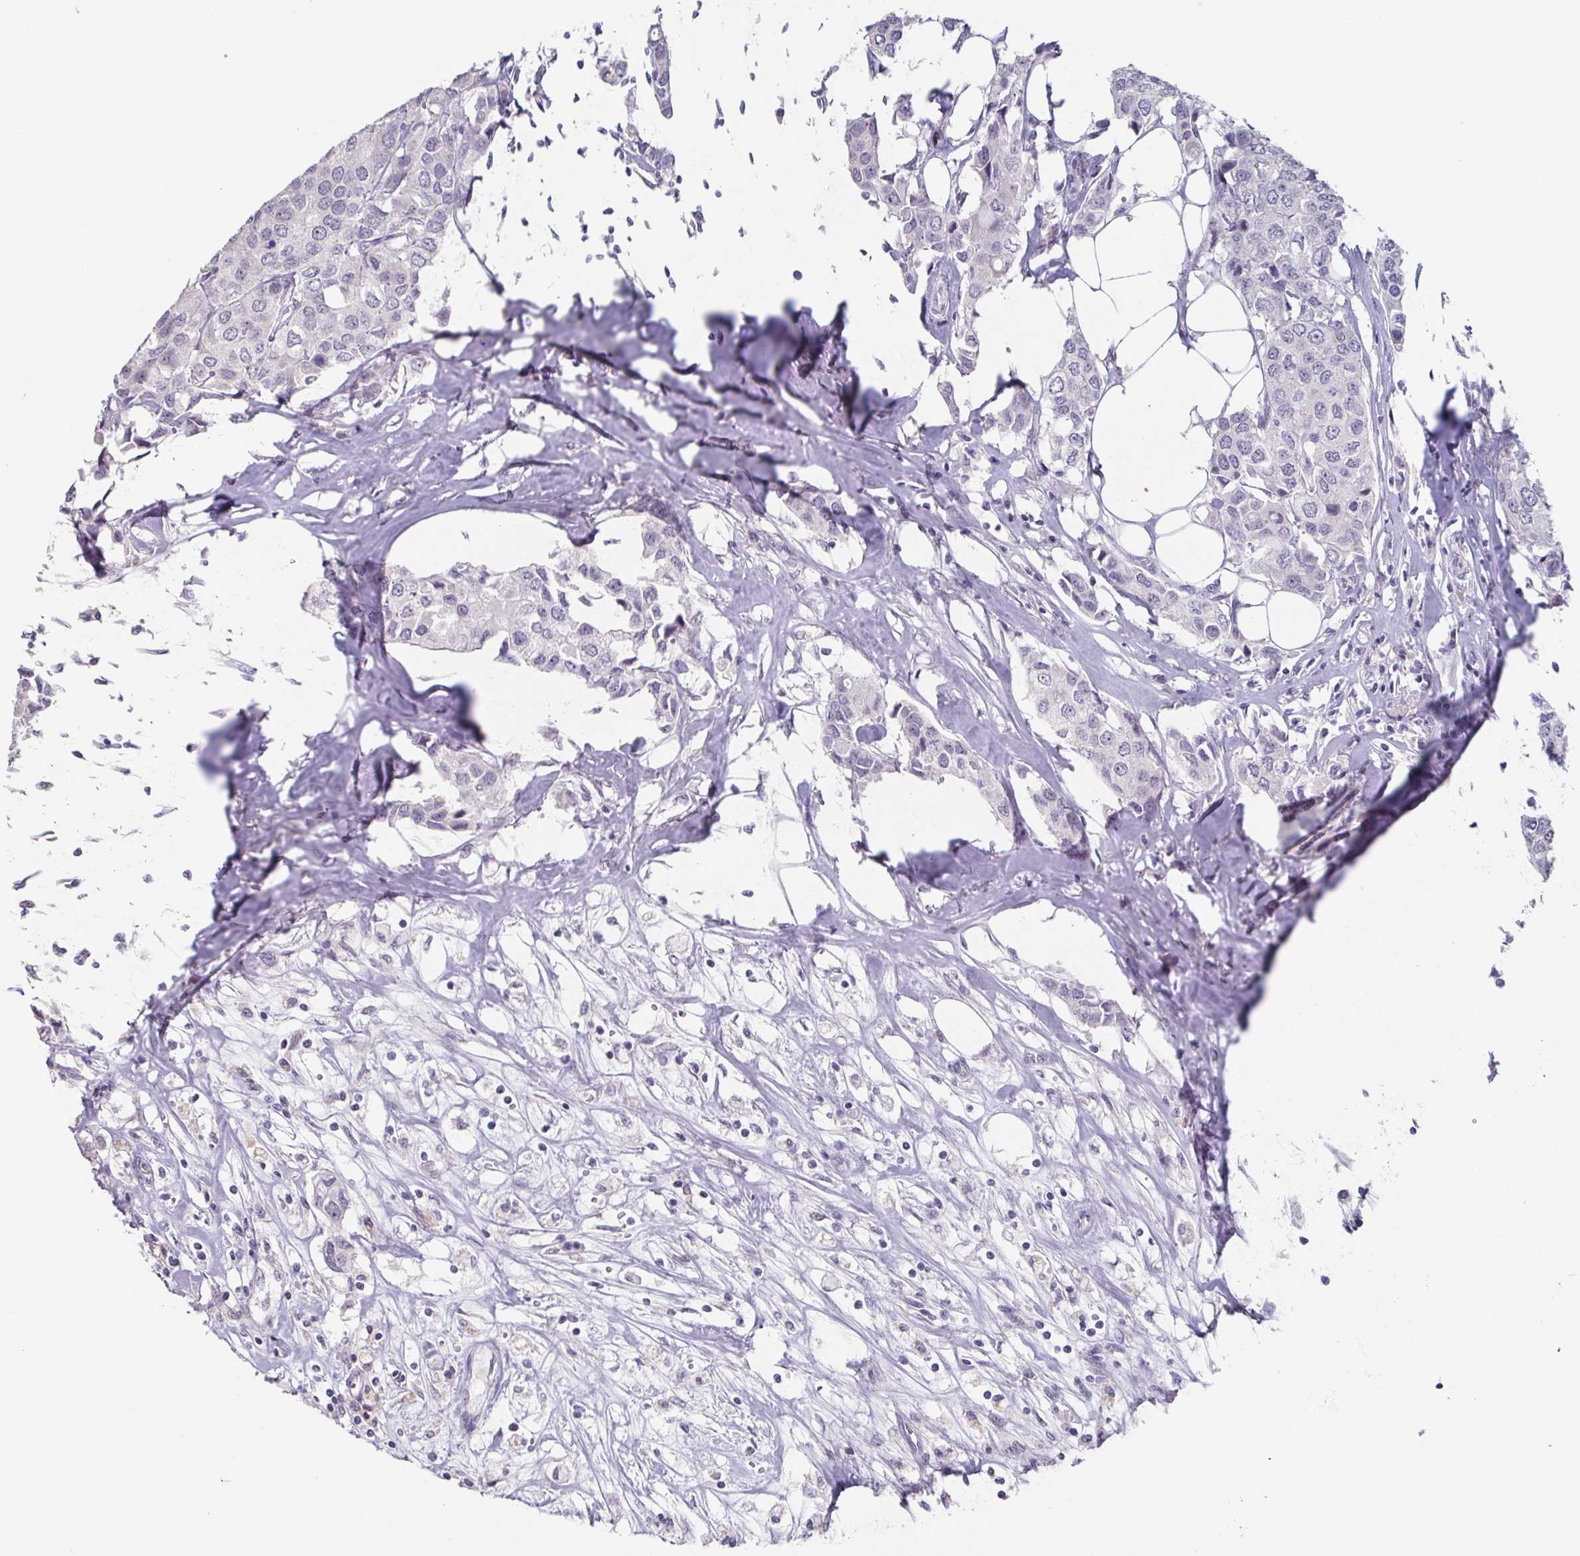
{"staining": {"intensity": "negative", "quantity": "none", "location": "none"}, "tissue": "breast cancer", "cell_type": "Tumor cells", "image_type": "cancer", "snomed": [{"axis": "morphology", "description": "Duct carcinoma"}, {"axis": "topography", "description": "Breast"}], "caption": "The photomicrograph exhibits no significant staining in tumor cells of breast infiltrating ductal carcinoma. Nuclei are stained in blue.", "gene": "GHRL", "patient": {"sex": "female", "age": 80}}